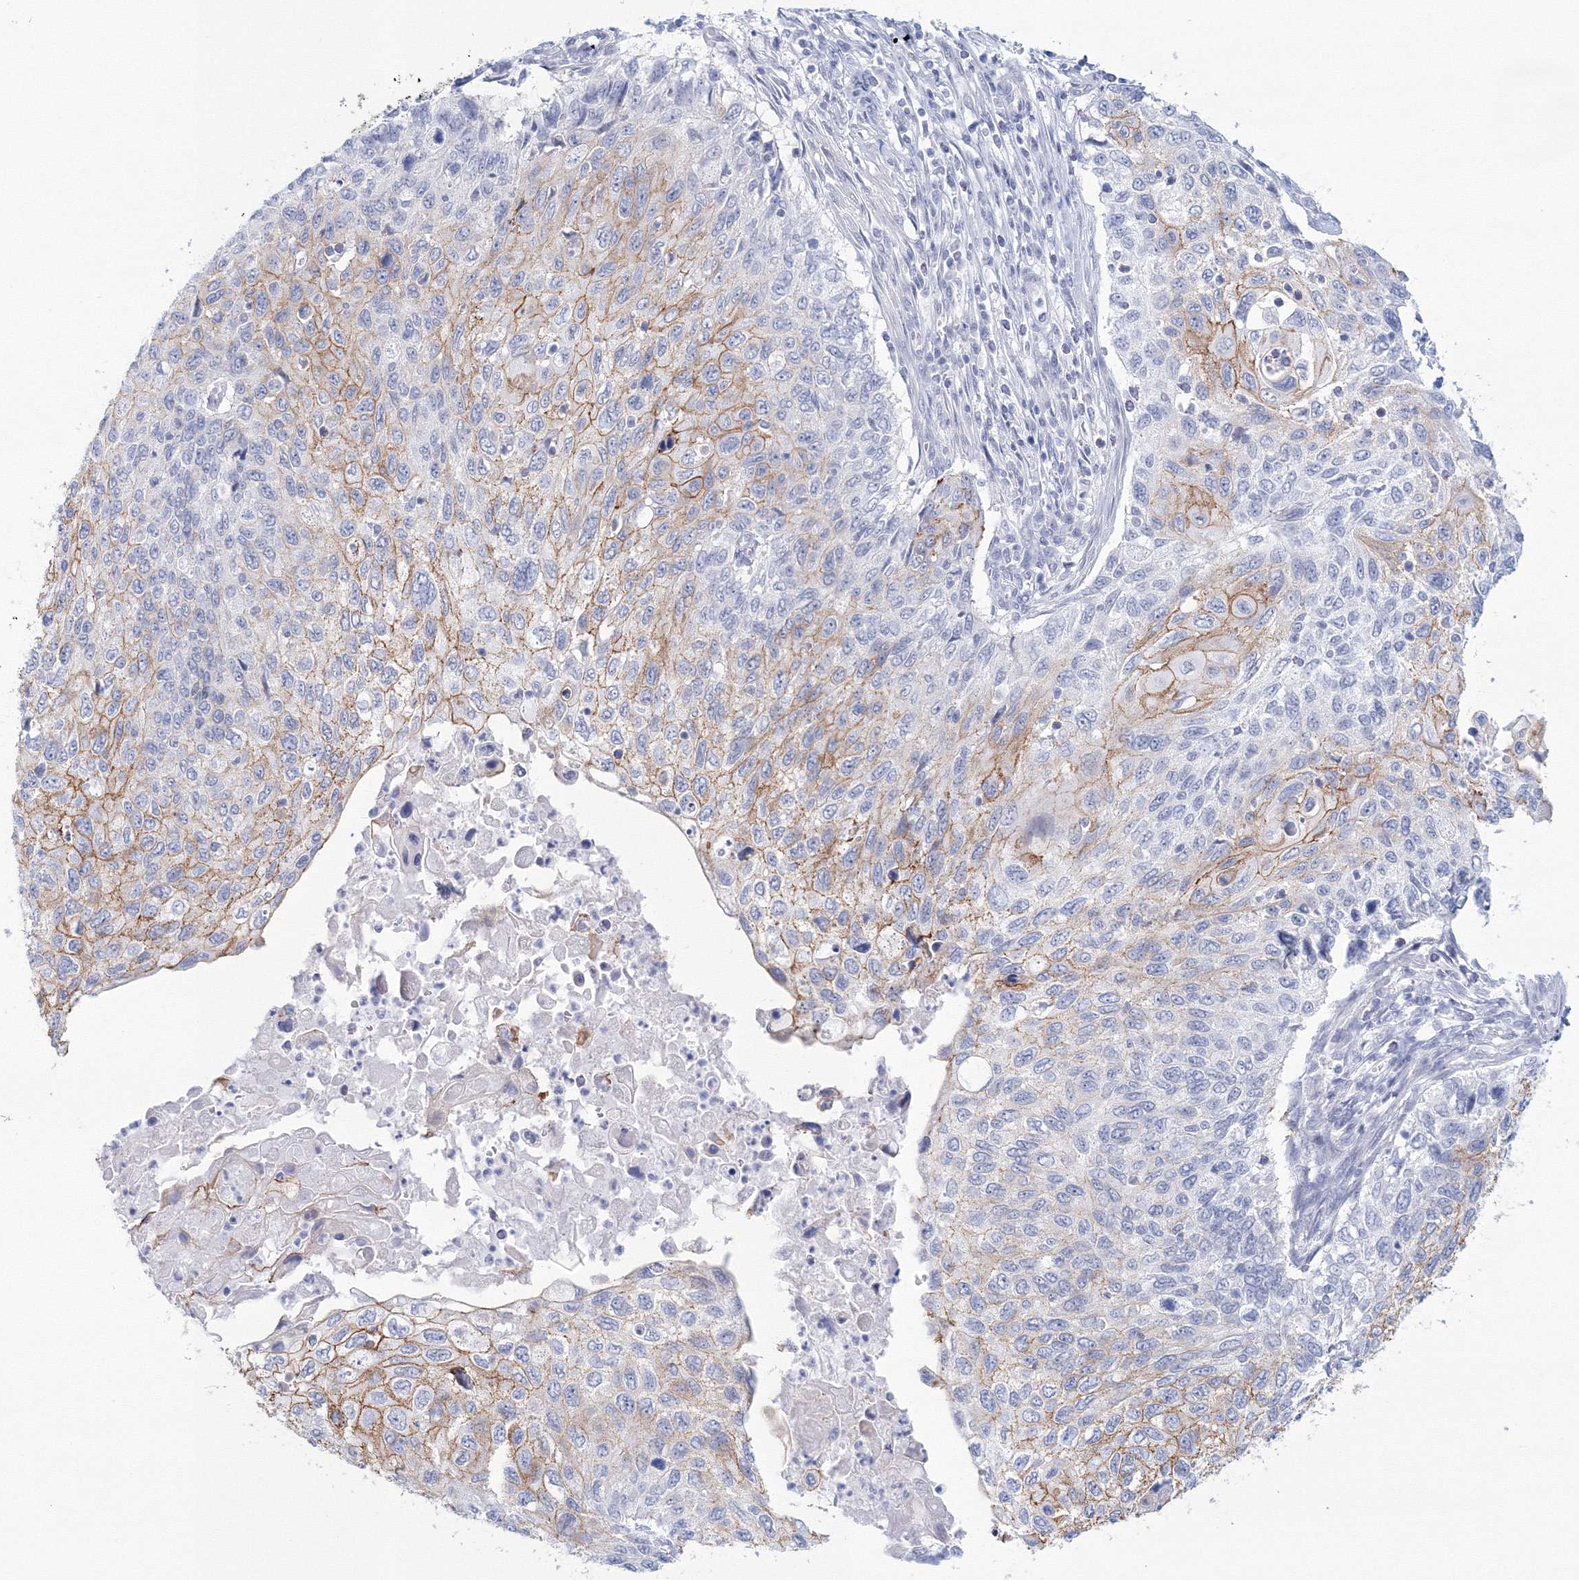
{"staining": {"intensity": "moderate", "quantity": "<25%", "location": "cytoplasmic/membranous"}, "tissue": "cervical cancer", "cell_type": "Tumor cells", "image_type": "cancer", "snomed": [{"axis": "morphology", "description": "Squamous cell carcinoma, NOS"}, {"axis": "topography", "description": "Cervix"}], "caption": "This photomicrograph displays cervical squamous cell carcinoma stained with immunohistochemistry to label a protein in brown. The cytoplasmic/membranous of tumor cells show moderate positivity for the protein. Nuclei are counter-stained blue.", "gene": "VSIG1", "patient": {"sex": "female", "age": 70}}